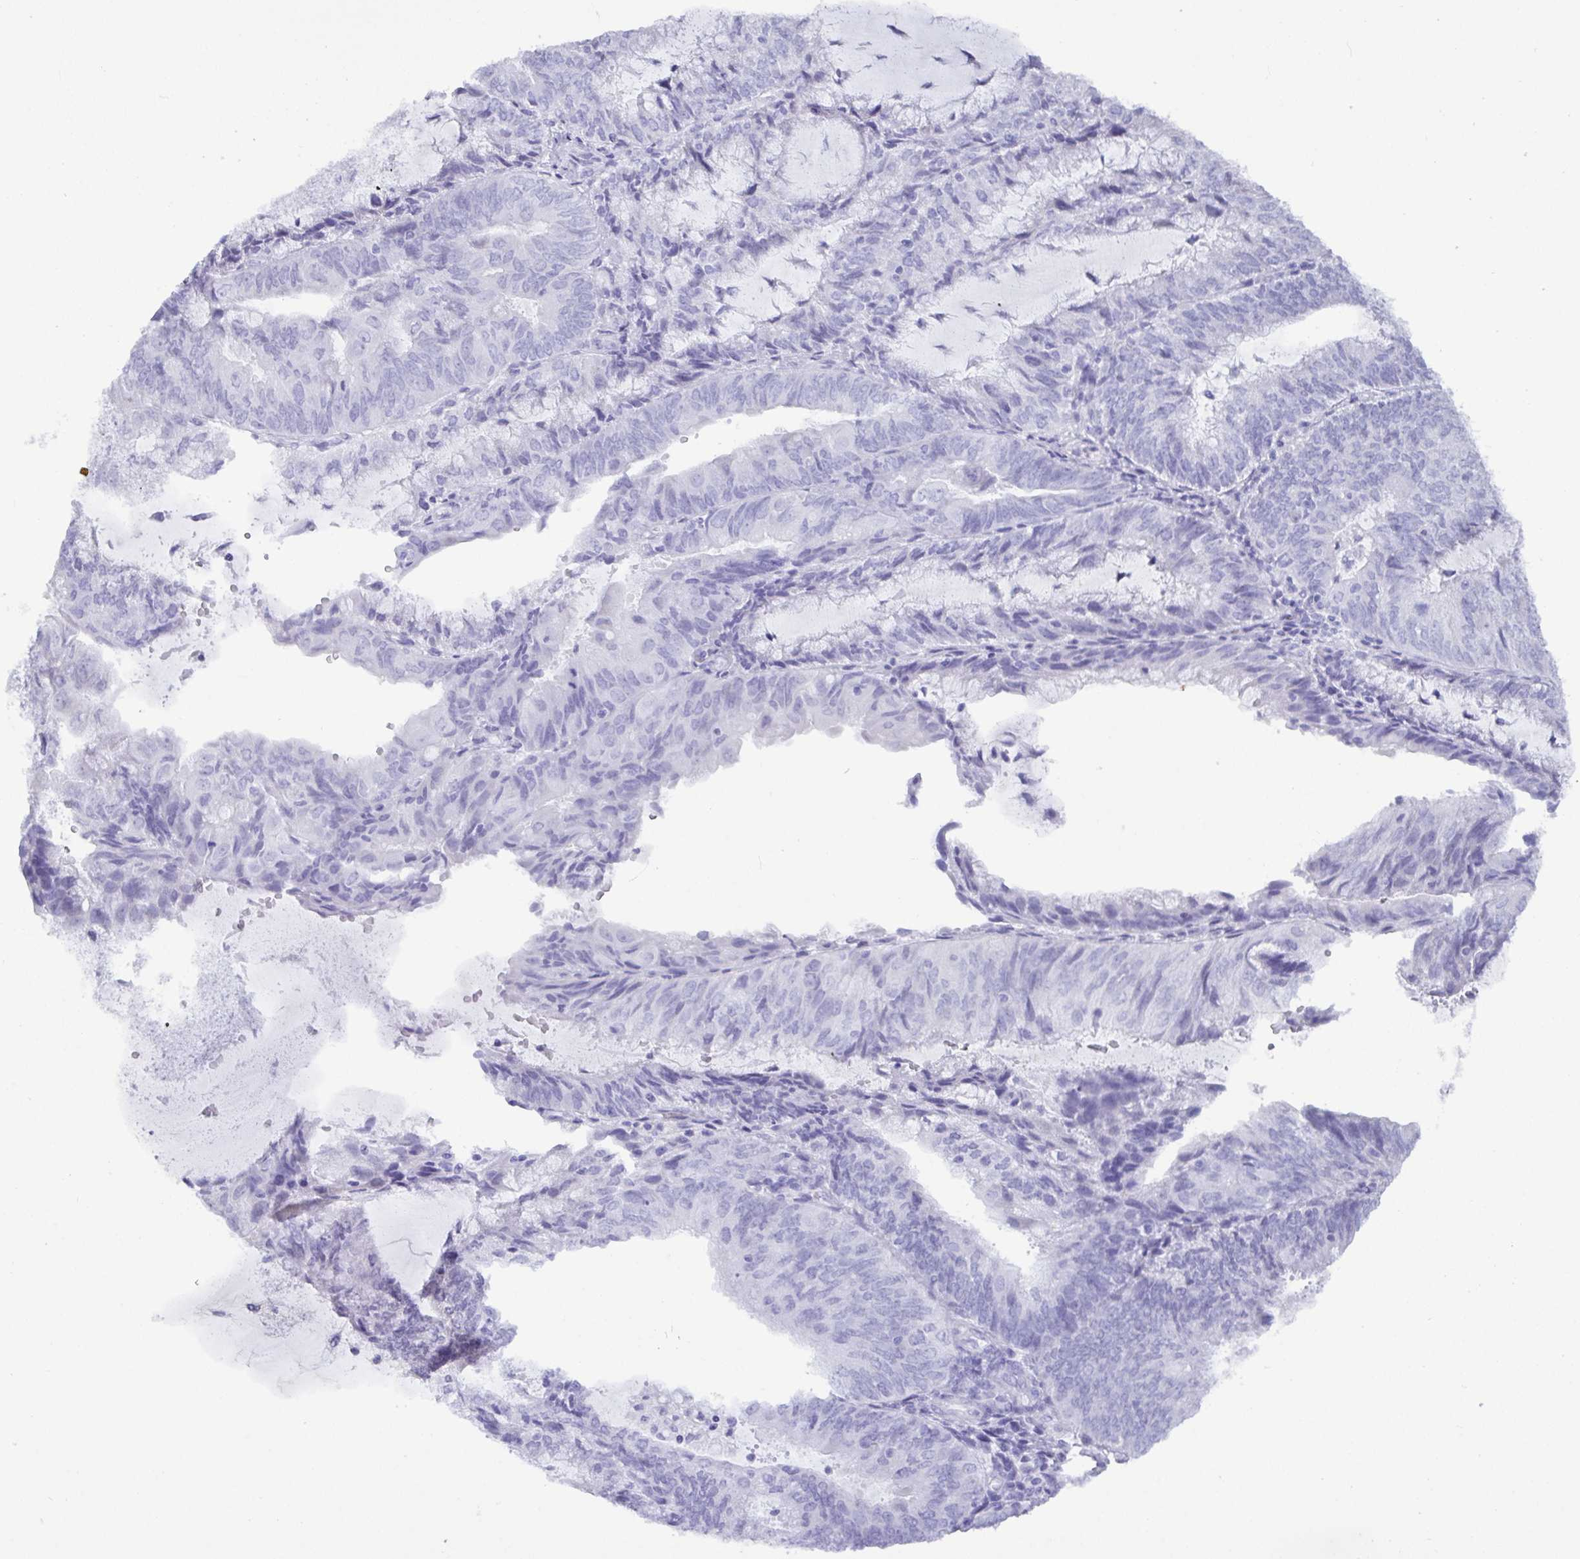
{"staining": {"intensity": "negative", "quantity": "none", "location": "none"}, "tissue": "endometrial cancer", "cell_type": "Tumor cells", "image_type": "cancer", "snomed": [{"axis": "morphology", "description": "Adenocarcinoma, NOS"}, {"axis": "topography", "description": "Endometrium"}], "caption": "Tumor cells are negative for protein expression in human adenocarcinoma (endometrial).", "gene": "C4orf33", "patient": {"sex": "female", "age": 81}}